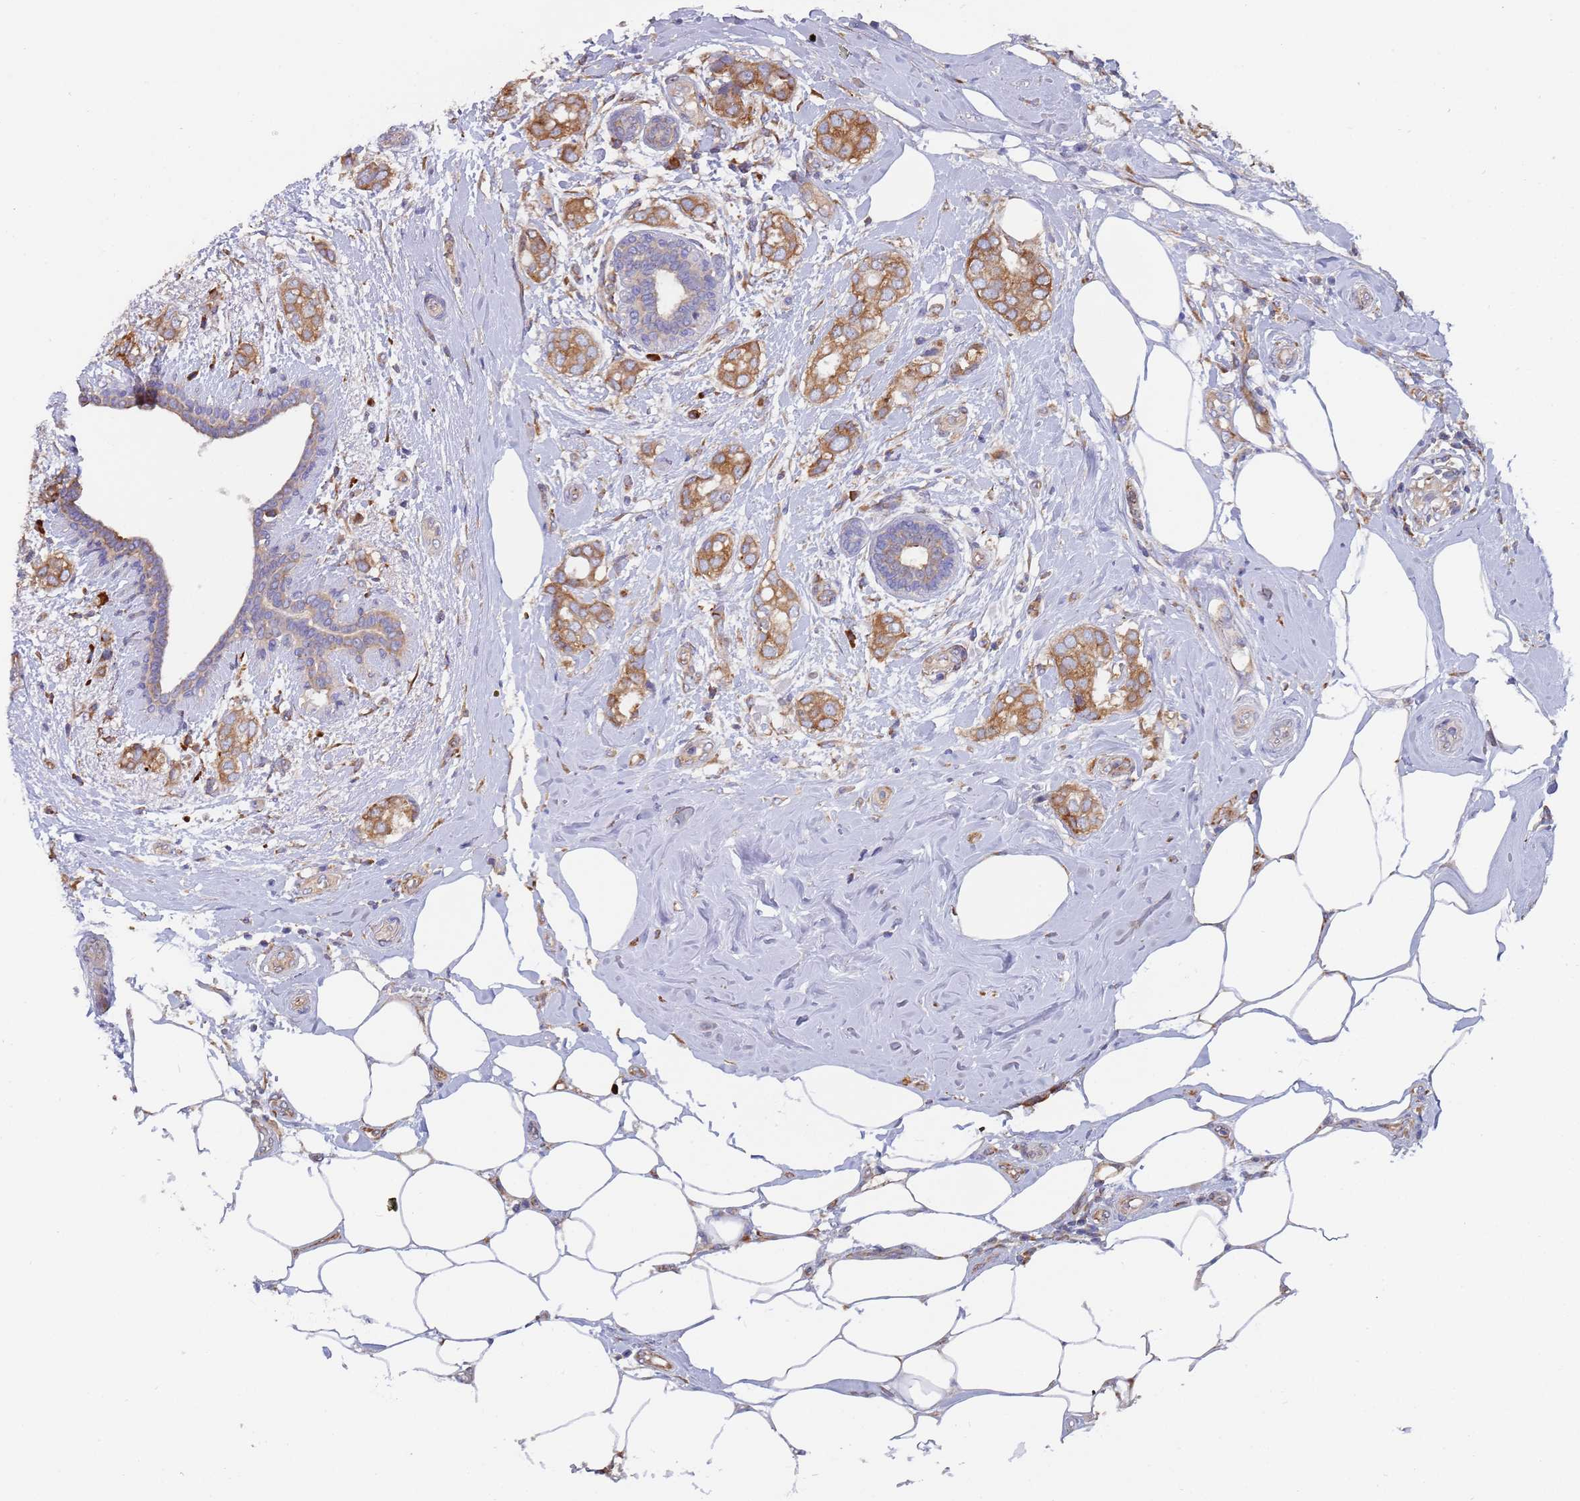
{"staining": {"intensity": "moderate", "quantity": ">75%", "location": "cytoplasmic/membranous"}, "tissue": "breast cancer", "cell_type": "Tumor cells", "image_type": "cancer", "snomed": [{"axis": "morphology", "description": "Duct carcinoma"}, {"axis": "topography", "description": "Breast"}], "caption": "Immunohistochemistry (IHC) of intraductal carcinoma (breast) displays medium levels of moderate cytoplasmic/membranous positivity in approximately >75% of tumor cells.", "gene": "ZNF844", "patient": {"sex": "female", "age": 73}}